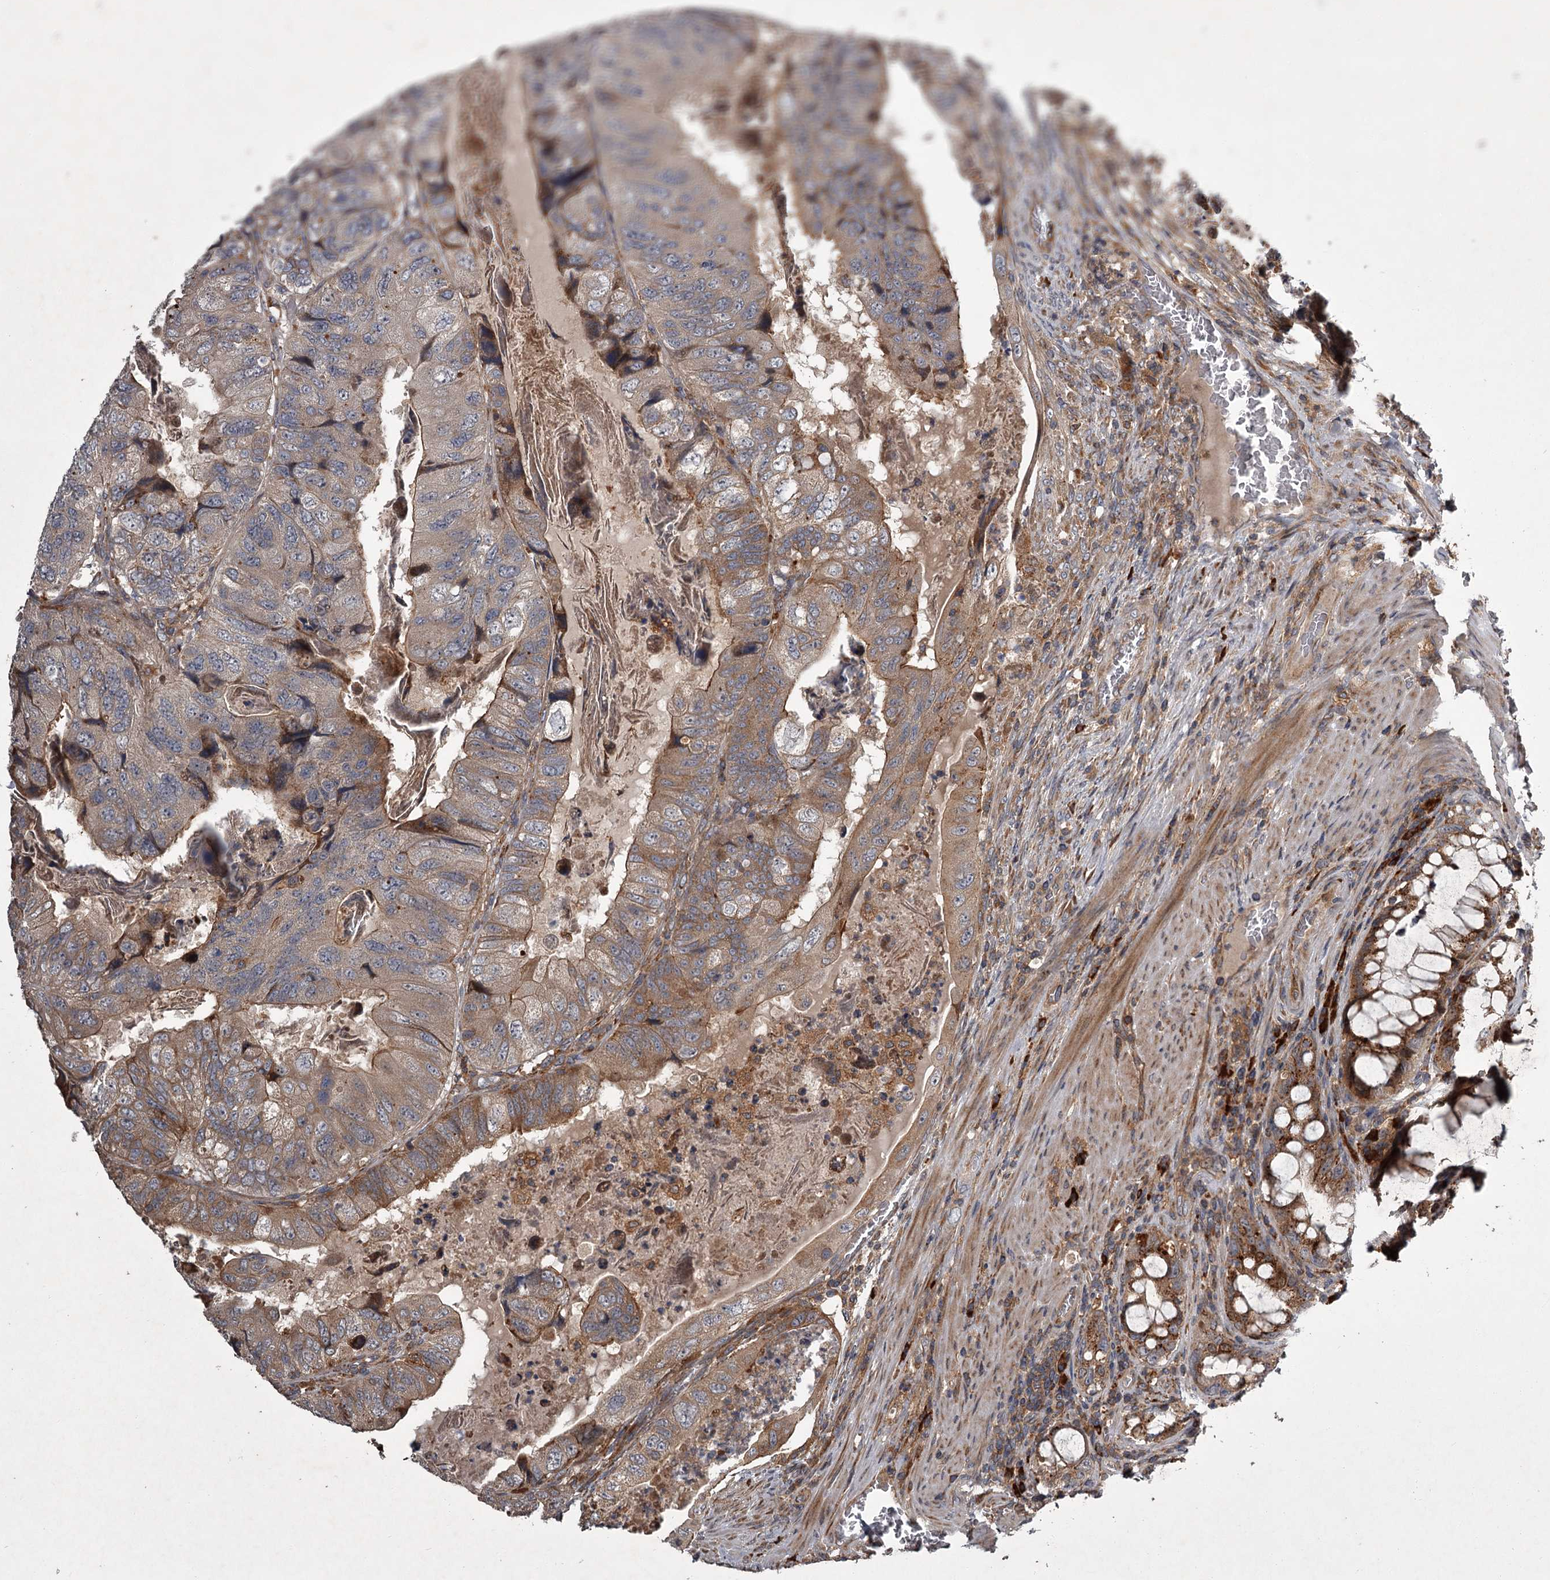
{"staining": {"intensity": "moderate", "quantity": ">75%", "location": "cytoplasmic/membranous"}, "tissue": "colorectal cancer", "cell_type": "Tumor cells", "image_type": "cancer", "snomed": [{"axis": "morphology", "description": "Adenocarcinoma, NOS"}, {"axis": "topography", "description": "Rectum"}], "caption": "Brown immunohistochemical staining in colorectal adenocarcinoma exhibits moderate cytoplasmic/membranous staining in approximately >75% of tumor cells.", "gene": "UNC93B1", "patient": {"sex": "male", "age": 63}}